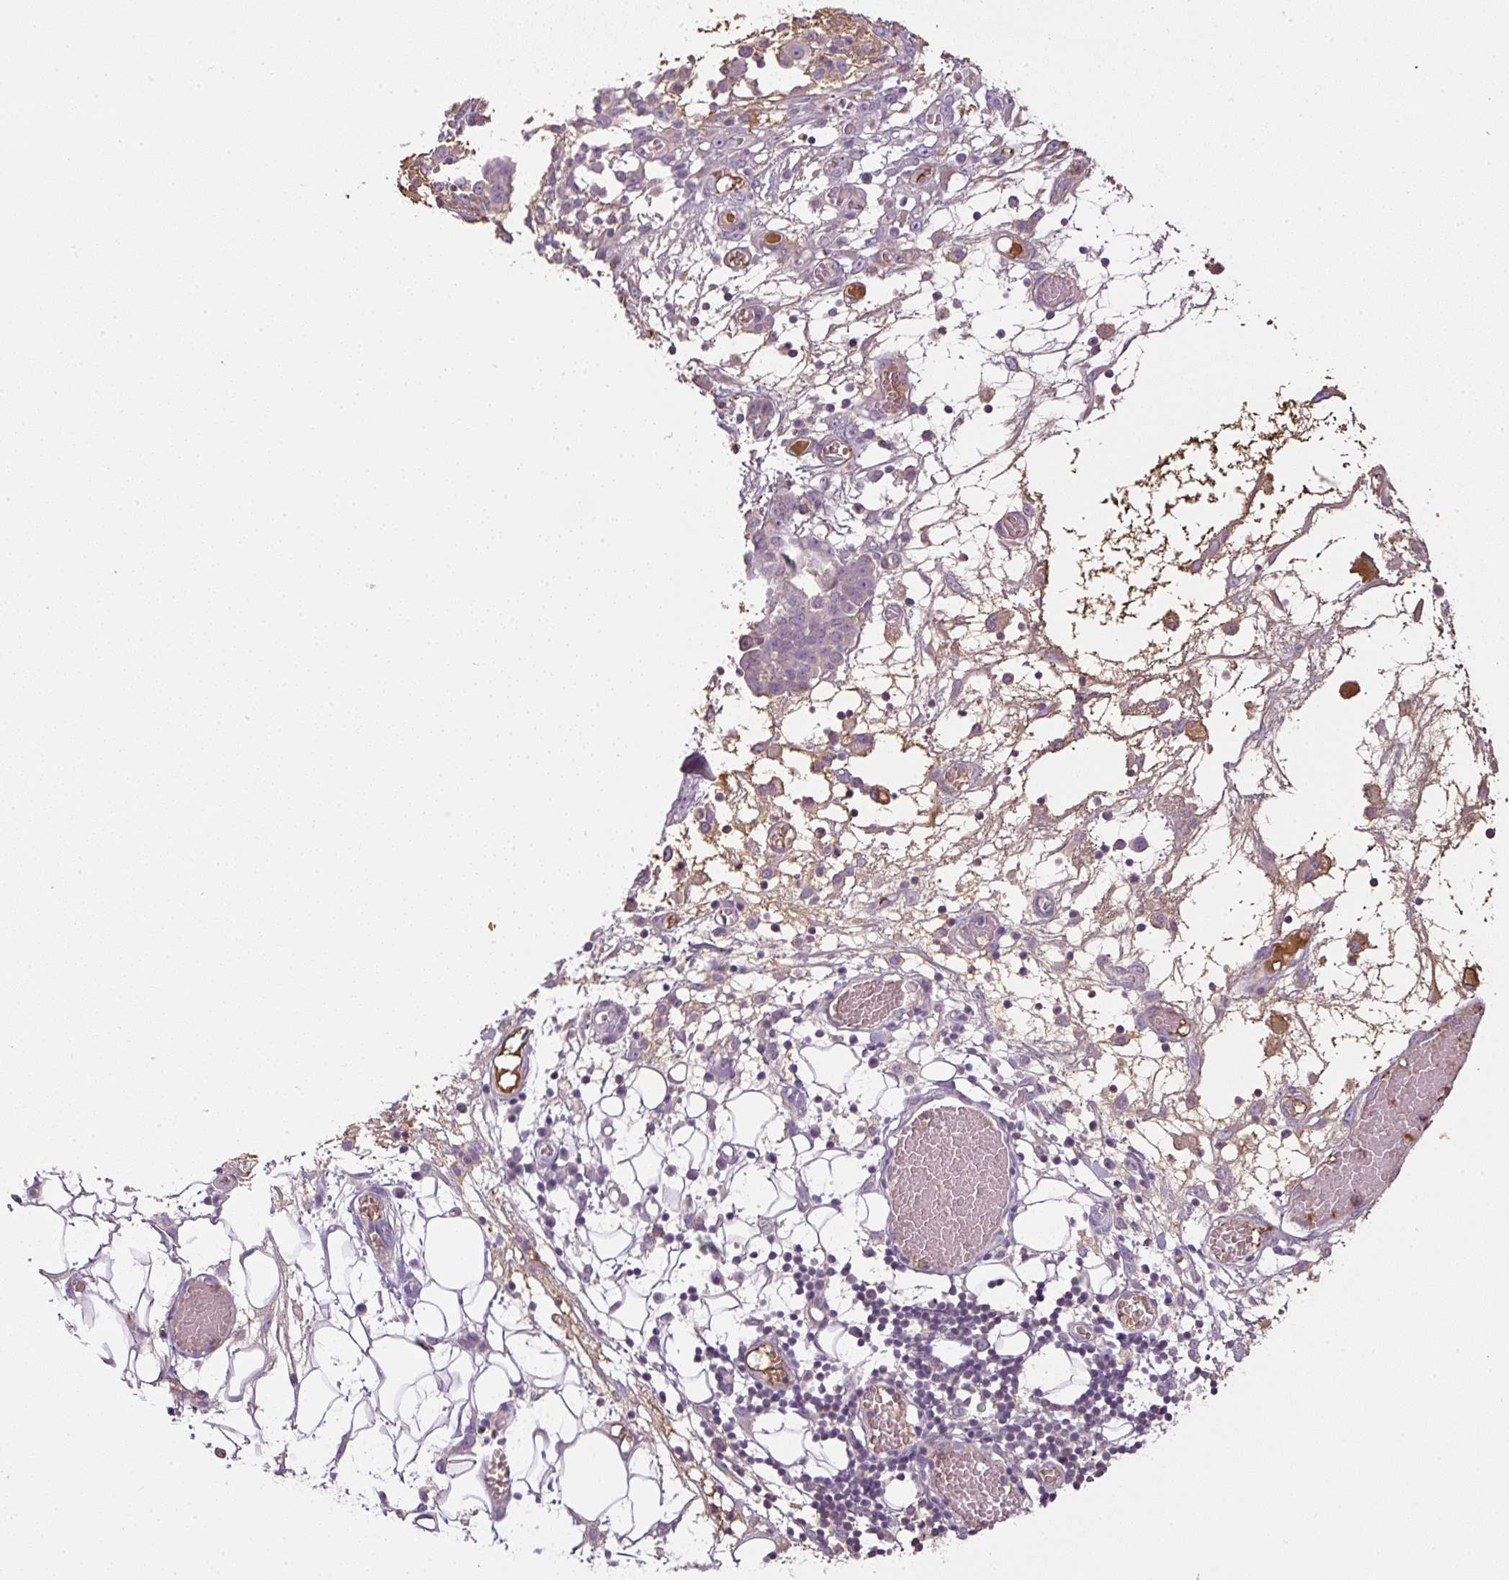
{"staining": {"intensity": "negative", "quantity": "none", "location": "none"}, "tissue": "ovarian cancer", "cell_type": "Tumor cells", "image_type": "cancer", "snomed": [{"axis": "morphology", "description": "Cystadenocarcinoma, serous, NOS"}, {"axis": "topography", "description": "Soft tissue"}, {"axis": "topography", "description": "Ovary"}], "caption": "This micrograph is of serous cystadenocarcinoma (ovarian) stained with IHC to label a protein in brown with the nuclei are counter-stained blue. There is no positivity in tumor cells.", "gene": "APOA1", "patient": {"sex": "female", "age": 57}}